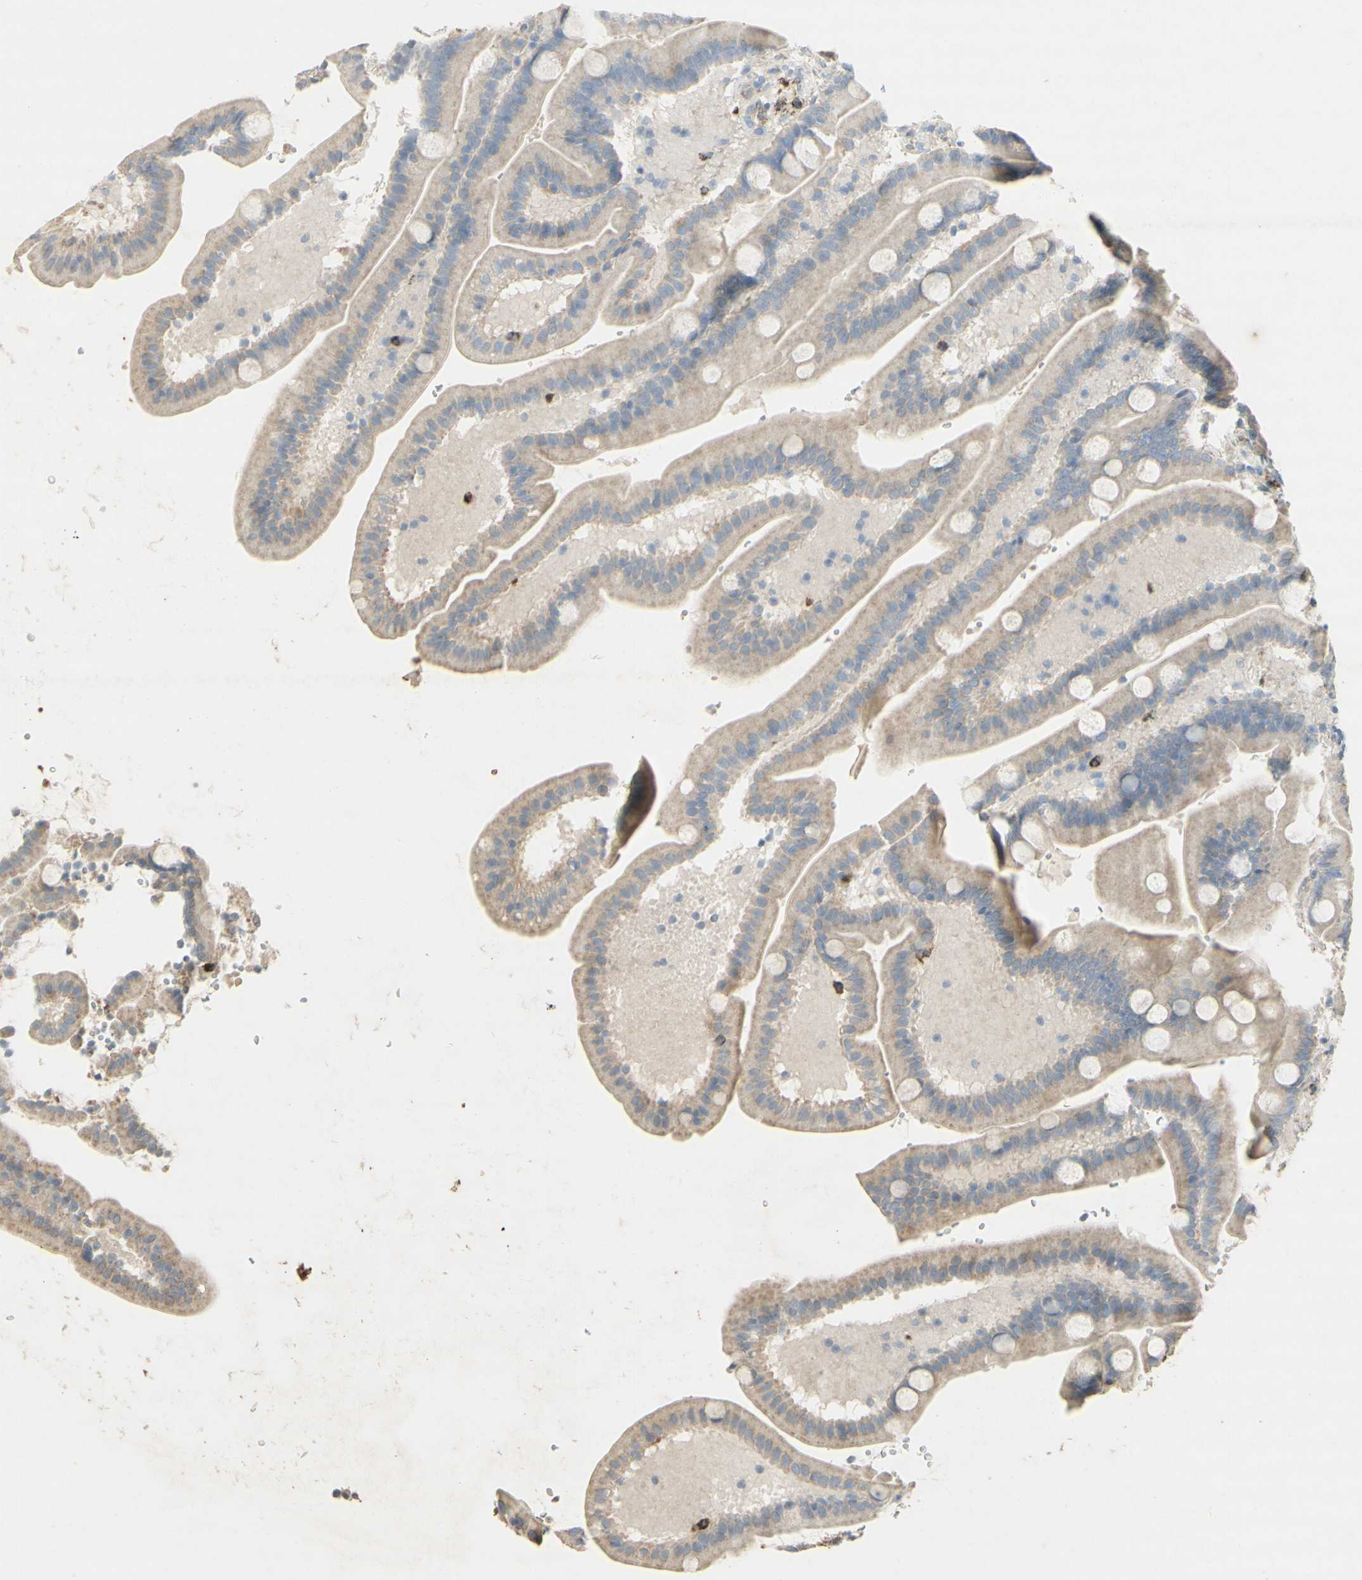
{"staining": {"intensity": "weak", "quantity": "25%-75%", "location": "cytoplasmic/membranous"}, "tissue": "duodenum", "cell_type": "Glandular cells", "image_type": "normal", "snomed": [{"axis": "morphology", "description": "Normal tissue, NOS"}, {"axis": "topography", "description": "Duodenum"}], "caption": "This histopathology image displays immunohistochemistry staining of benign human duodenum, with low weak cytoplasmic/membranous positivity in approximately 25%-75% of glandular cells.", "gene": "ATP6V1B1", "patient": {"sex": "male", "age": 54}}